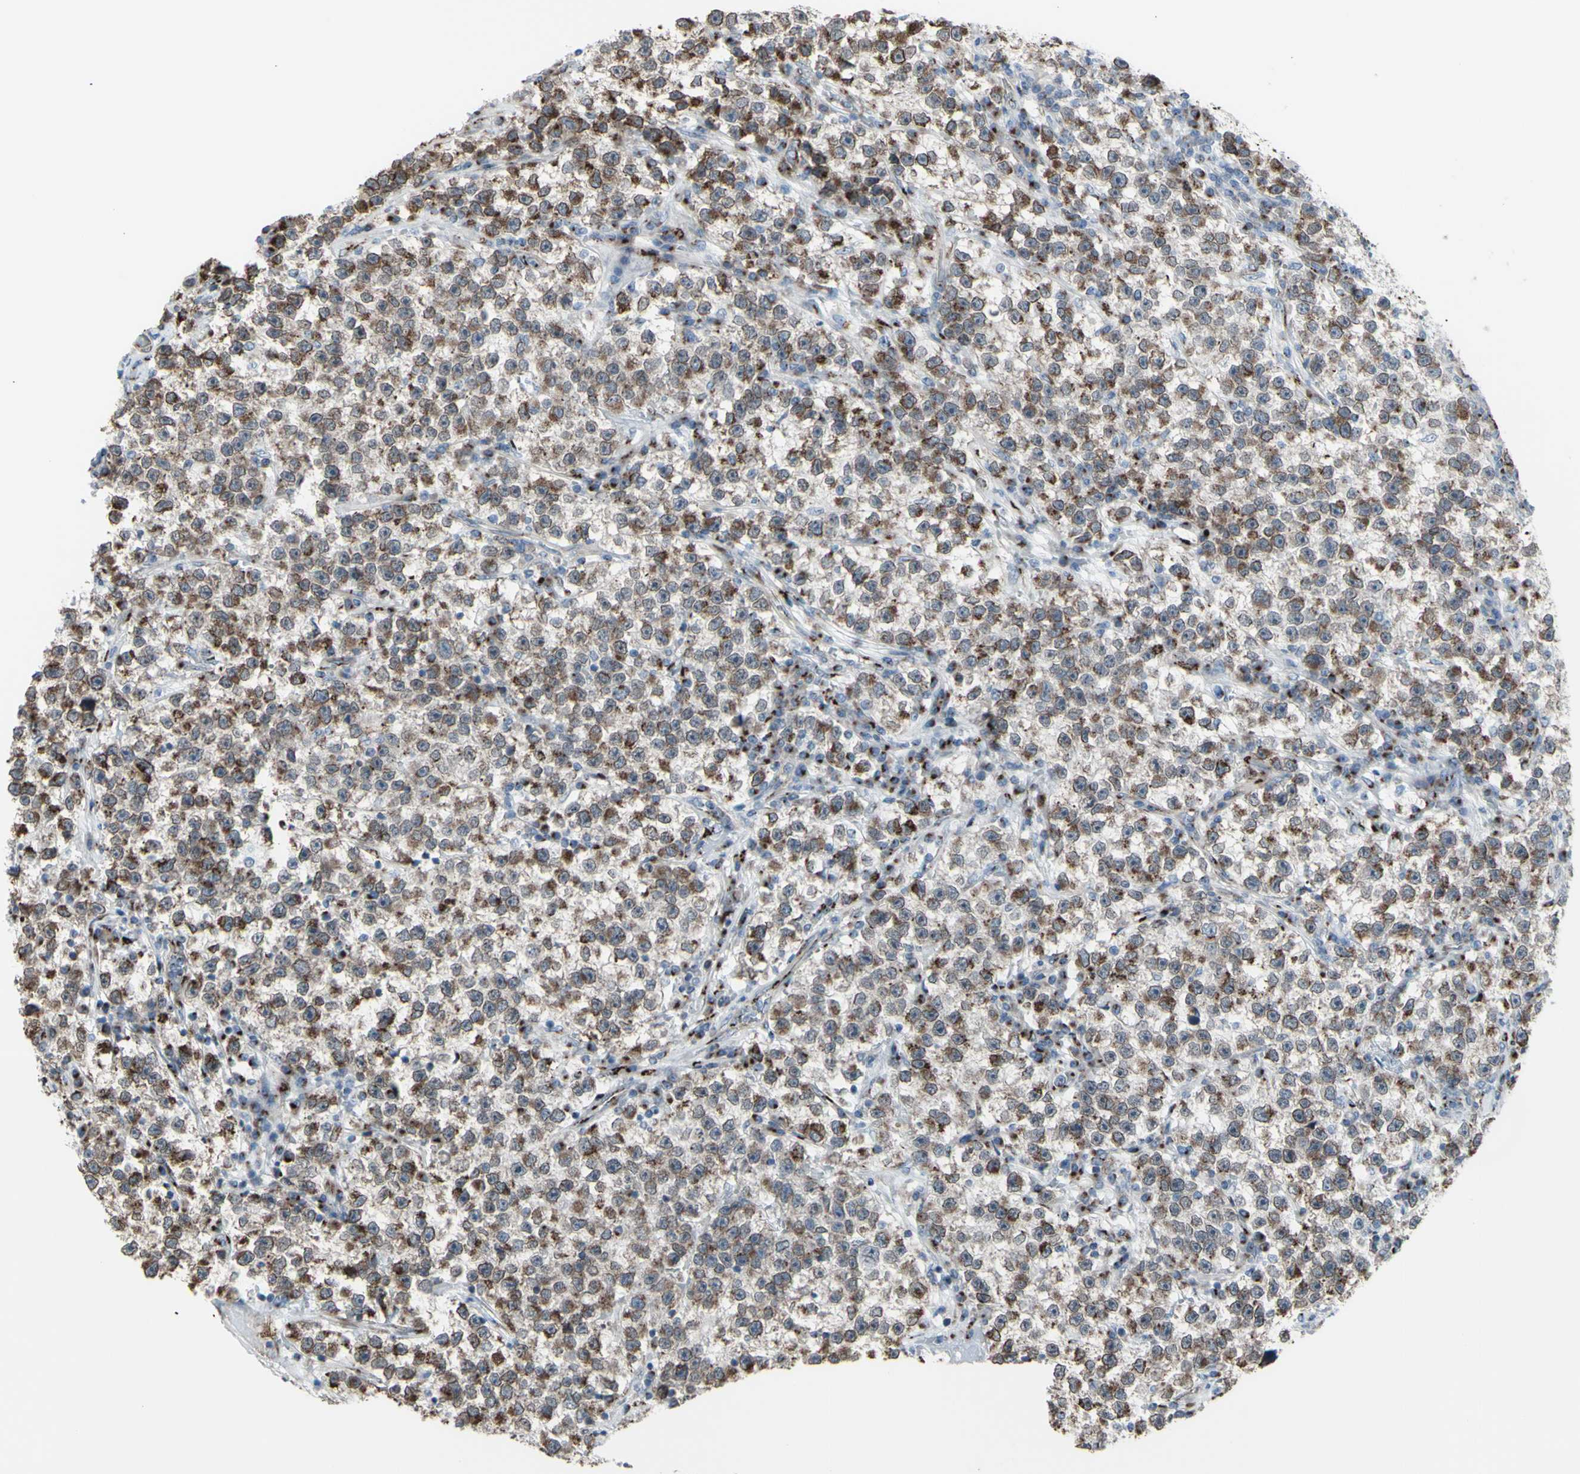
{"staining": {"intensity": "moderate", "quantity": ">75%", "location": "cytoplasmic/membranous"}, "tissue": "testis cancer", "cell_type": "Tumor cells", "image_type": "cancer", "snomed": [{"axis": "morphology", "description": "Seminoma, NOS"}, {"axis": "topography", "description": "Testis"}], "caption": "The immunohistochemical stain highlights moderate cytoplasmic/membranous staining in tumor cells of testis cancer tissue.", "gene": "GLG1", "patient": {"sex": "male", "age": 22}}